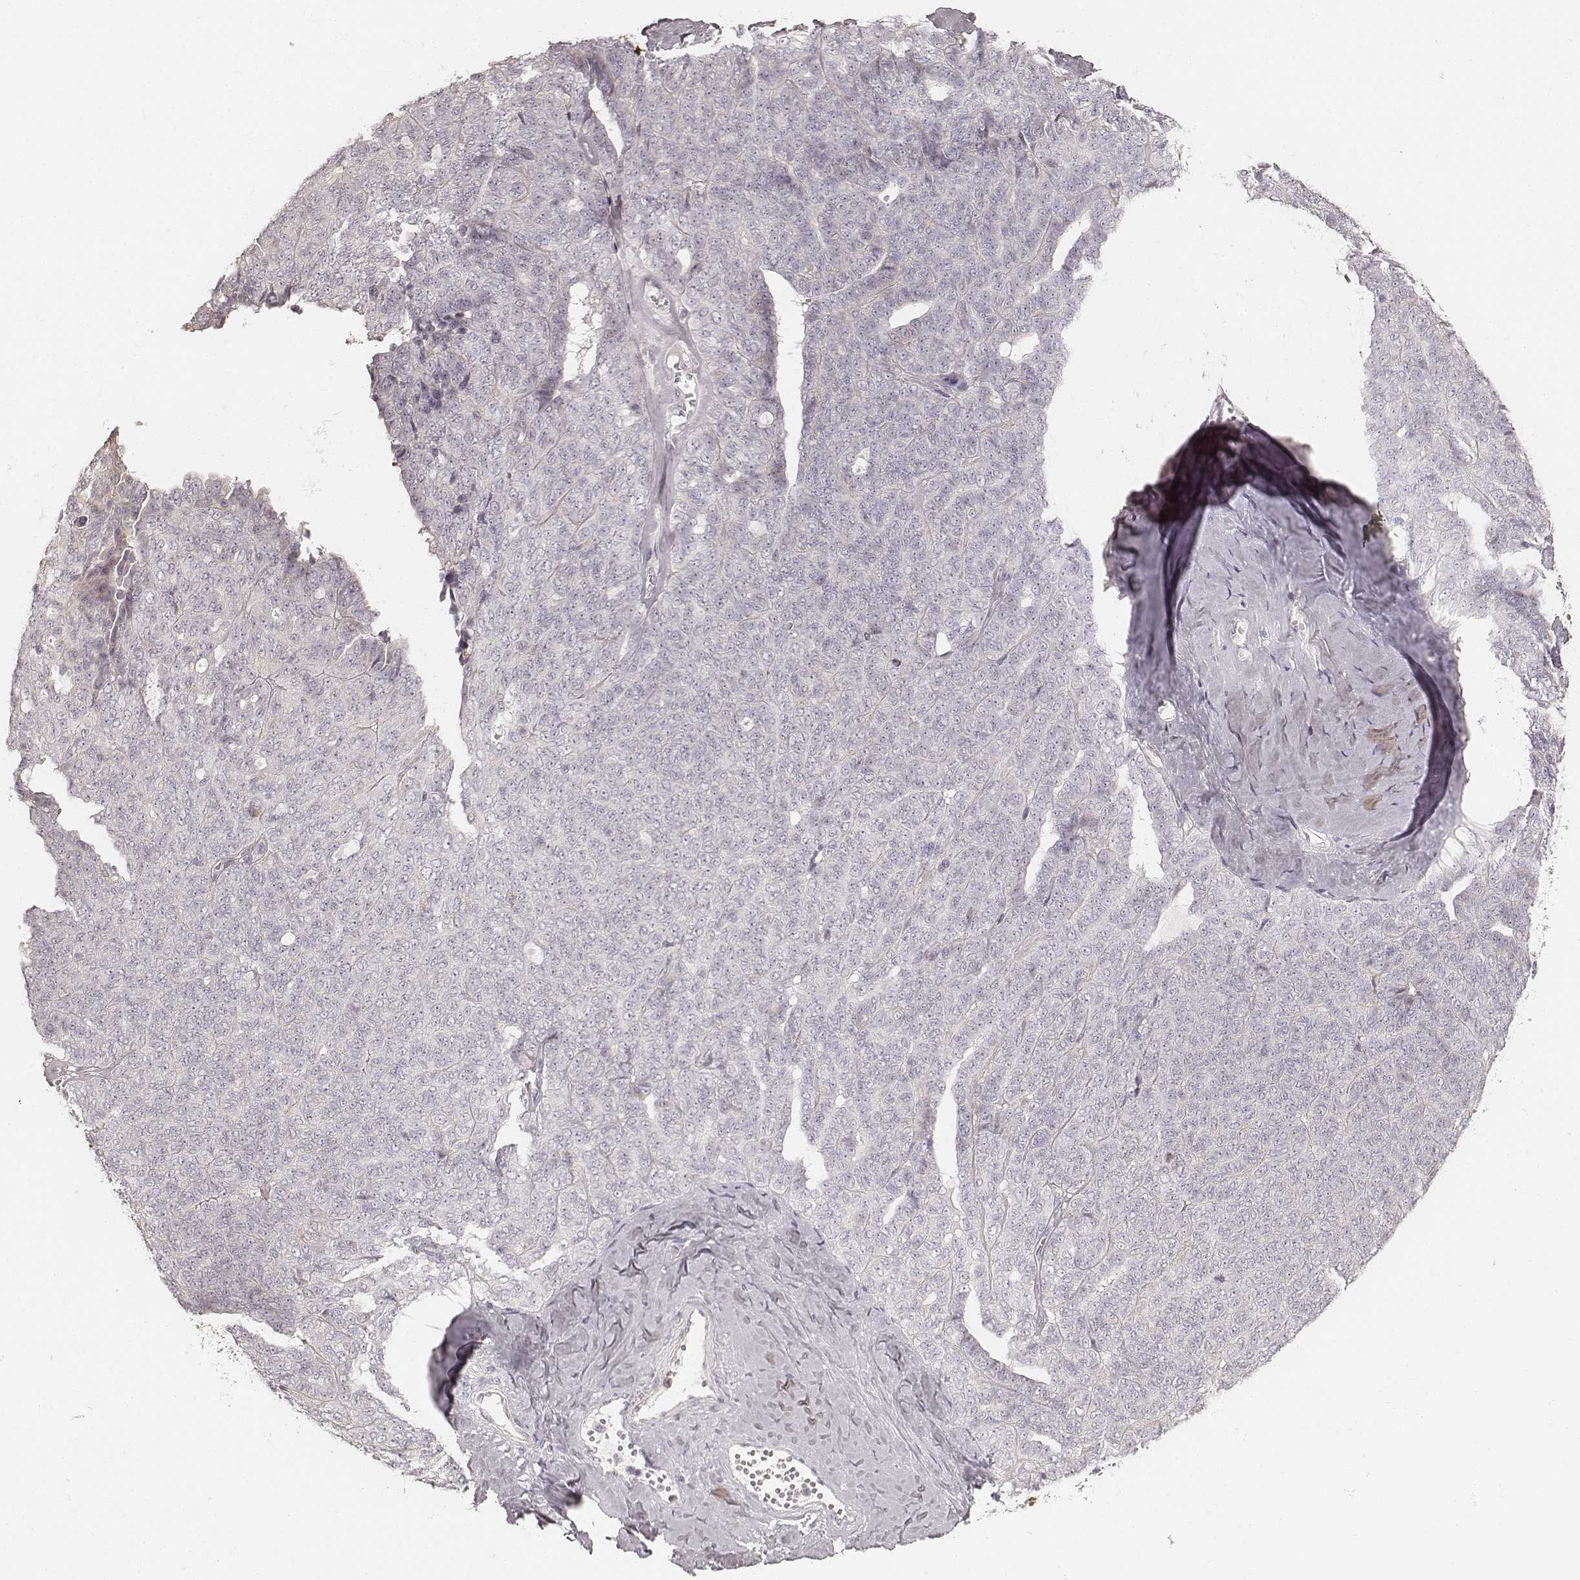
{"staining": {"intensity": "negative", "quantity": "none", "location": "none"}, "tissue": "ovarian cancer", "cell_type": "Tumor cells", "image_type": "cancer", "snomed": [{"axis": "morphology", "description": "Cystadenocarcinoma, serous, NOS"}, {"axis": "topography", "description": "Ovary"}], "caption": "Immunohistochemistry of human ovarian cancer displays no positivity in tumor cells.", "gene": "FMNL2", "patient": {"sex": "female", "age": 71}}